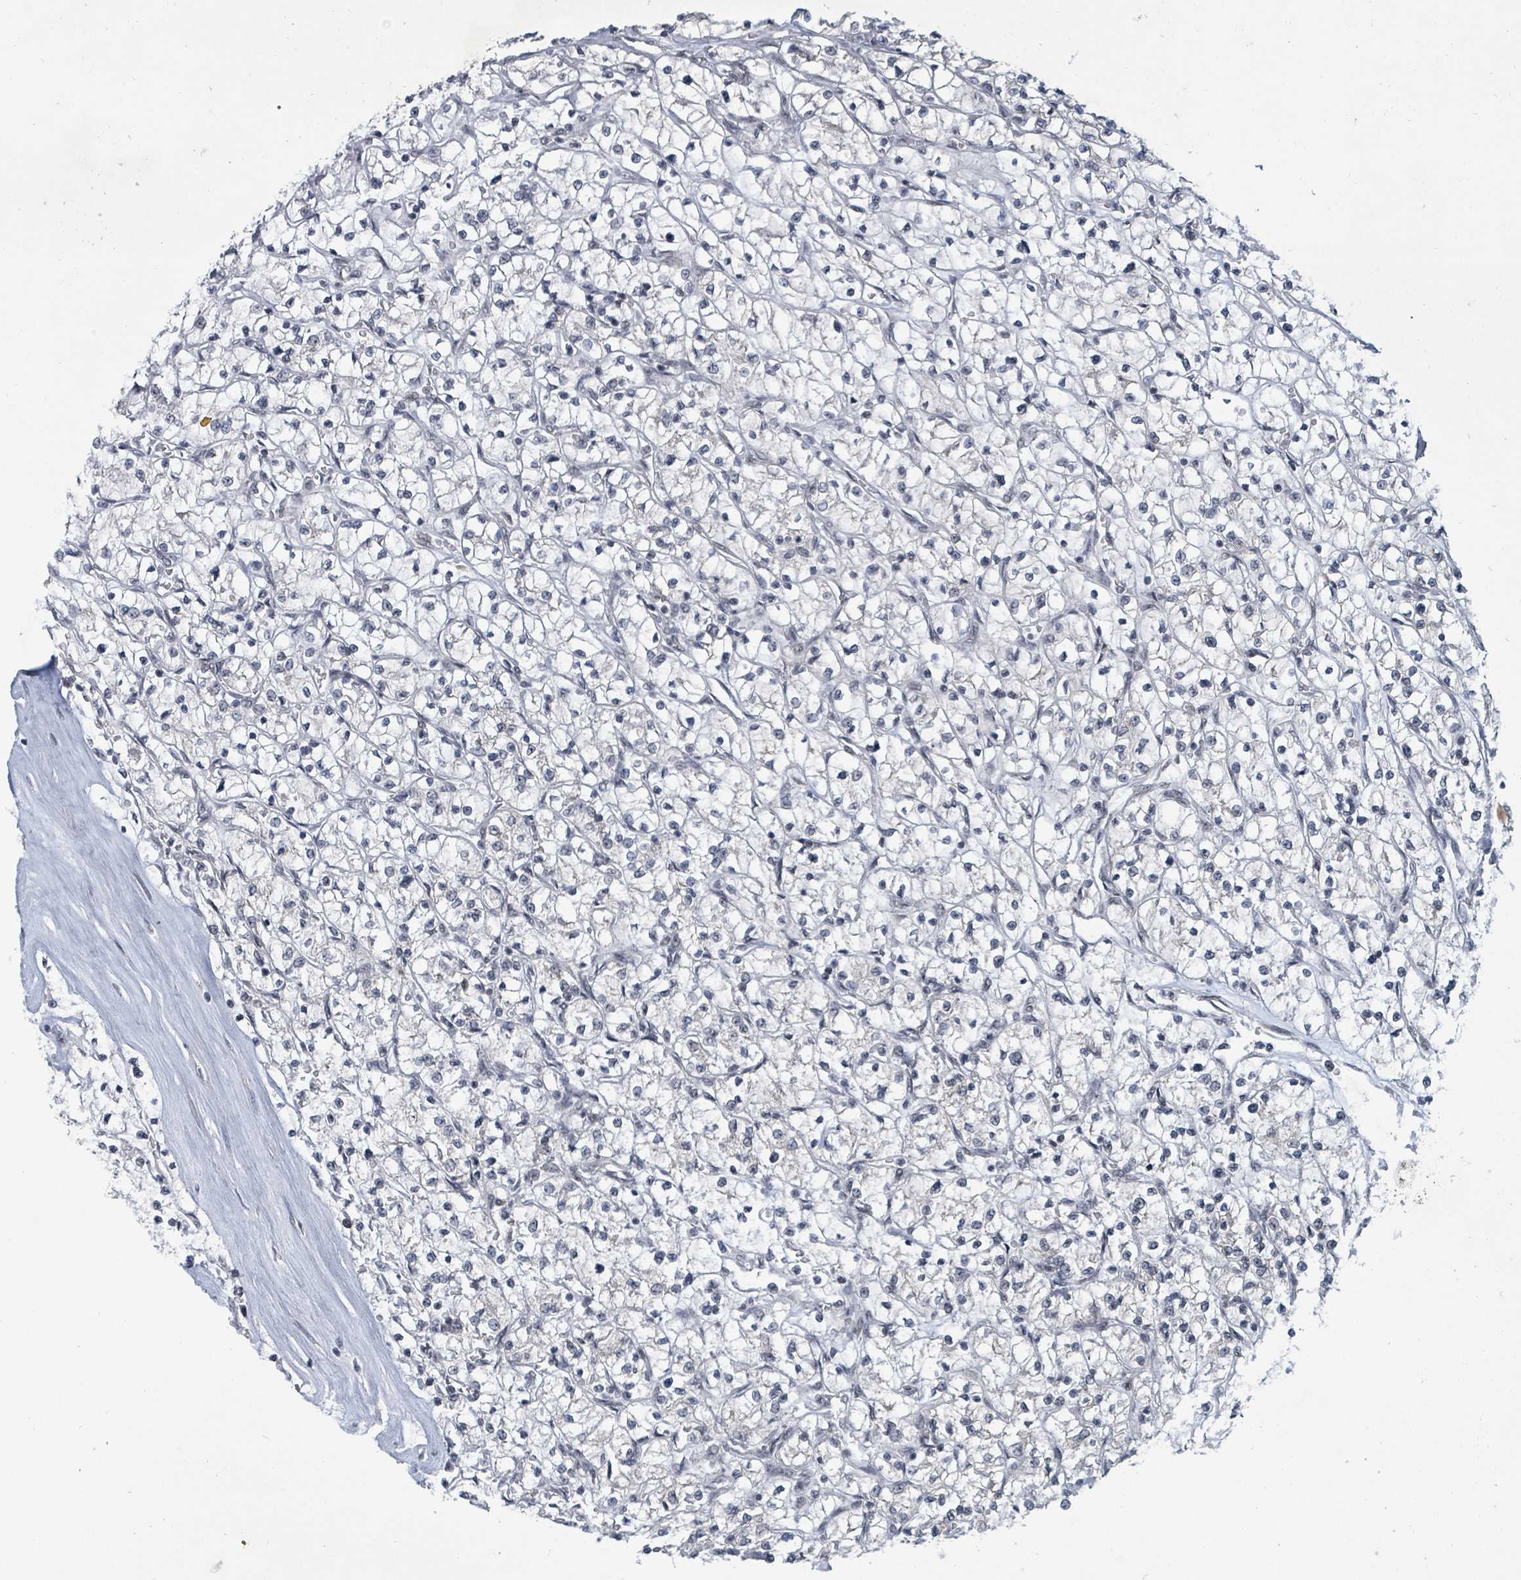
{"staining": {"intensity": "negative", "quantity": "none", "location": "none"}, "tissue": "renal cancer", "cell_type": "Tumor cells", "image_type": "cancer", "snomed": [{"axis": "morphology", "description": "Adenocarcinoma, NOS"}, {"axis": "topography", "description": "Kidney"}], "caption": "Immunohistochemistry (IHC) of adenocarcinoma (renal) shows no staining in tumor cells.", "gene": "BANP", "patient": {"sex": "female", "age": 64}}